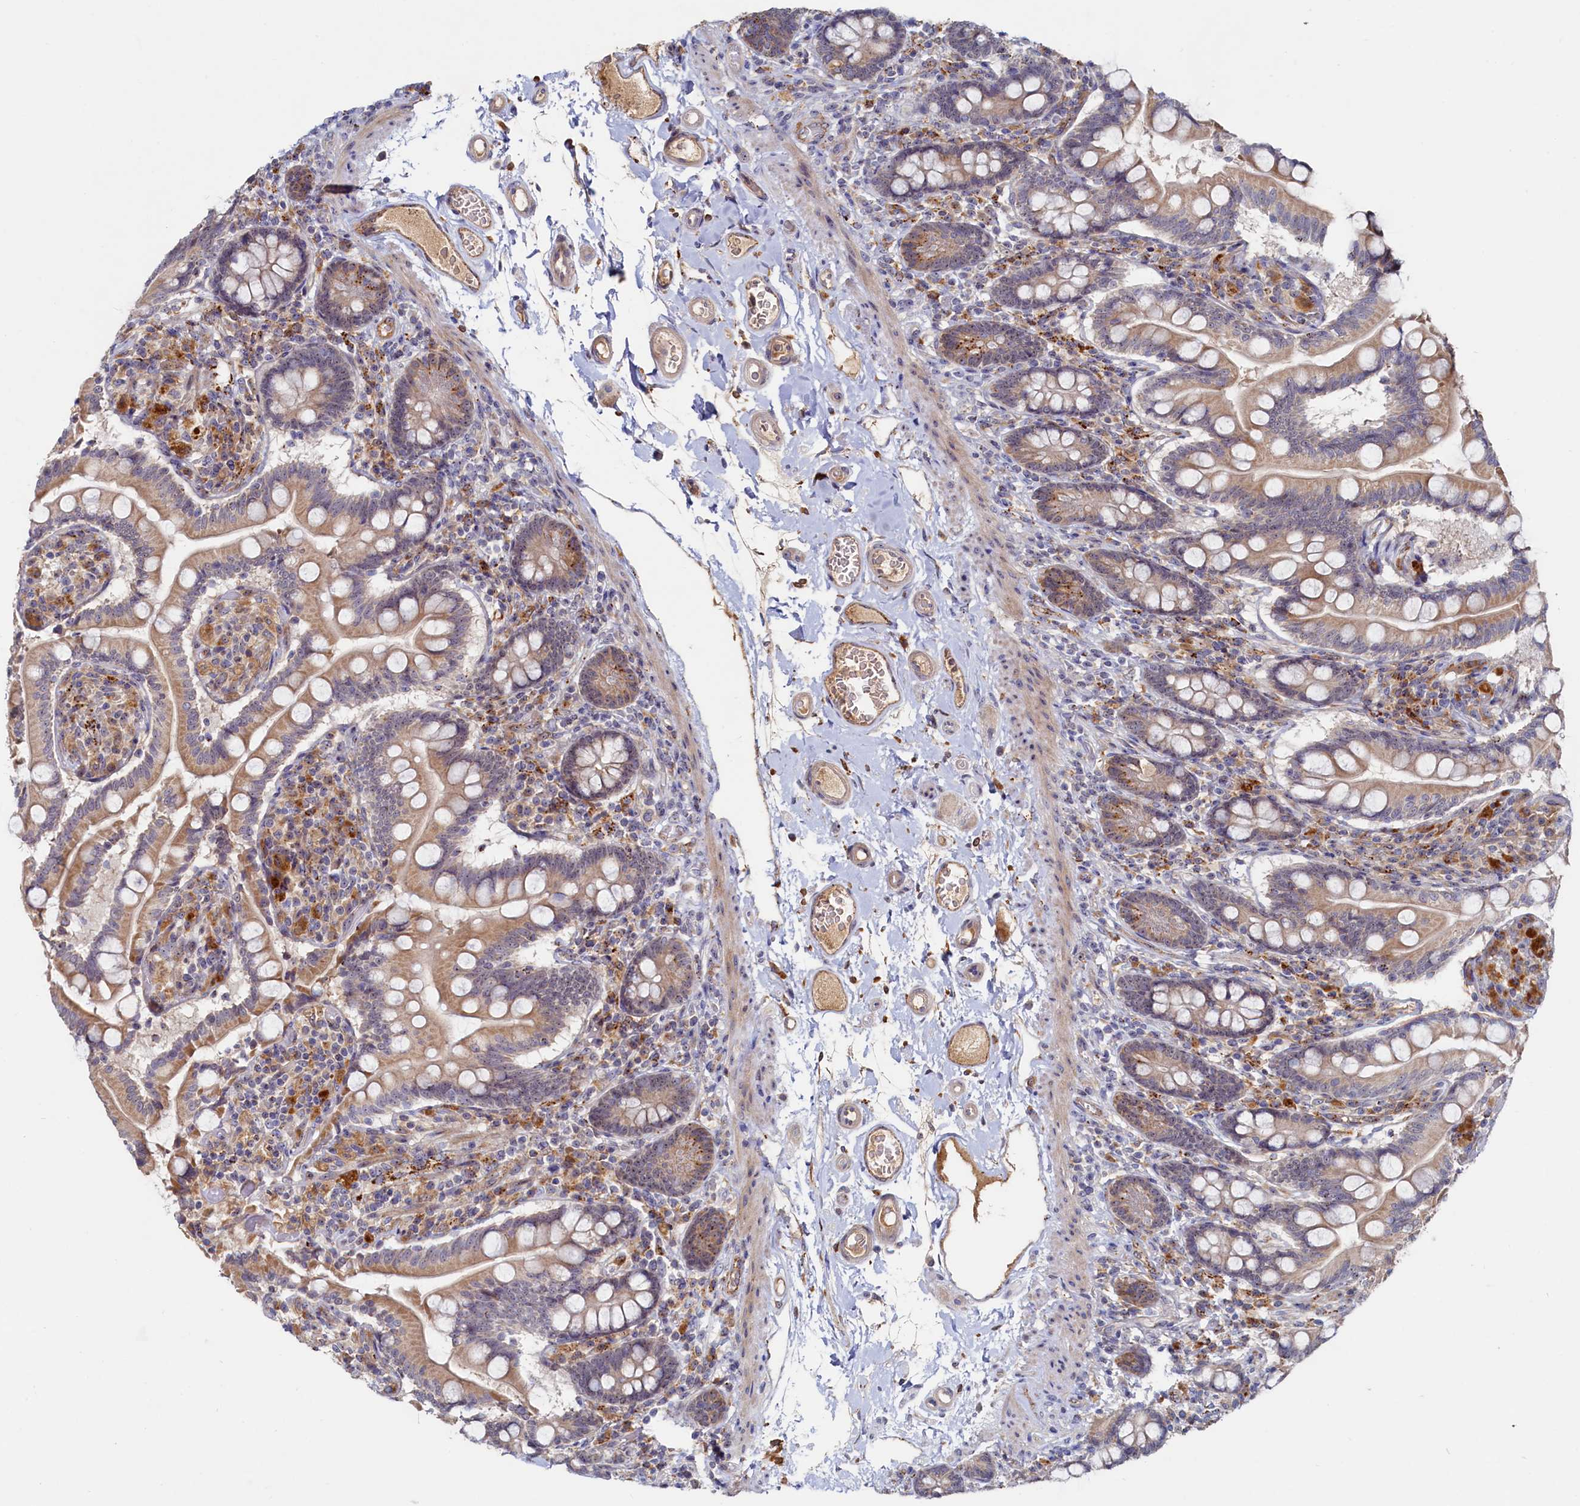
{"staining": {"intensity": "moderate", "quantity": ">75%", "location": "cytoplasmic/membranous"}, "tissue": "small intestine", "cell_type": "Glandular cells", "image_type": "normal", "snomed": [{"axis": "morphology", "description": "Normal tissue, NOS"}, {"axis": "topography", "description": "Small intestine"}], "caption": "High-magnification brightfield microscopy of benign small intestine stained with DAB (brown) and counterstained with hematoxylin (blue). glandular cells exhibit moderate cytoplasmic/membranous staining is seen in approximately>75% of cells. (DAB = brown stain, brightfield microscopy at high magnification).", "gene": "RGS7BP", "patient": {"sex": "female", "age": 64}}